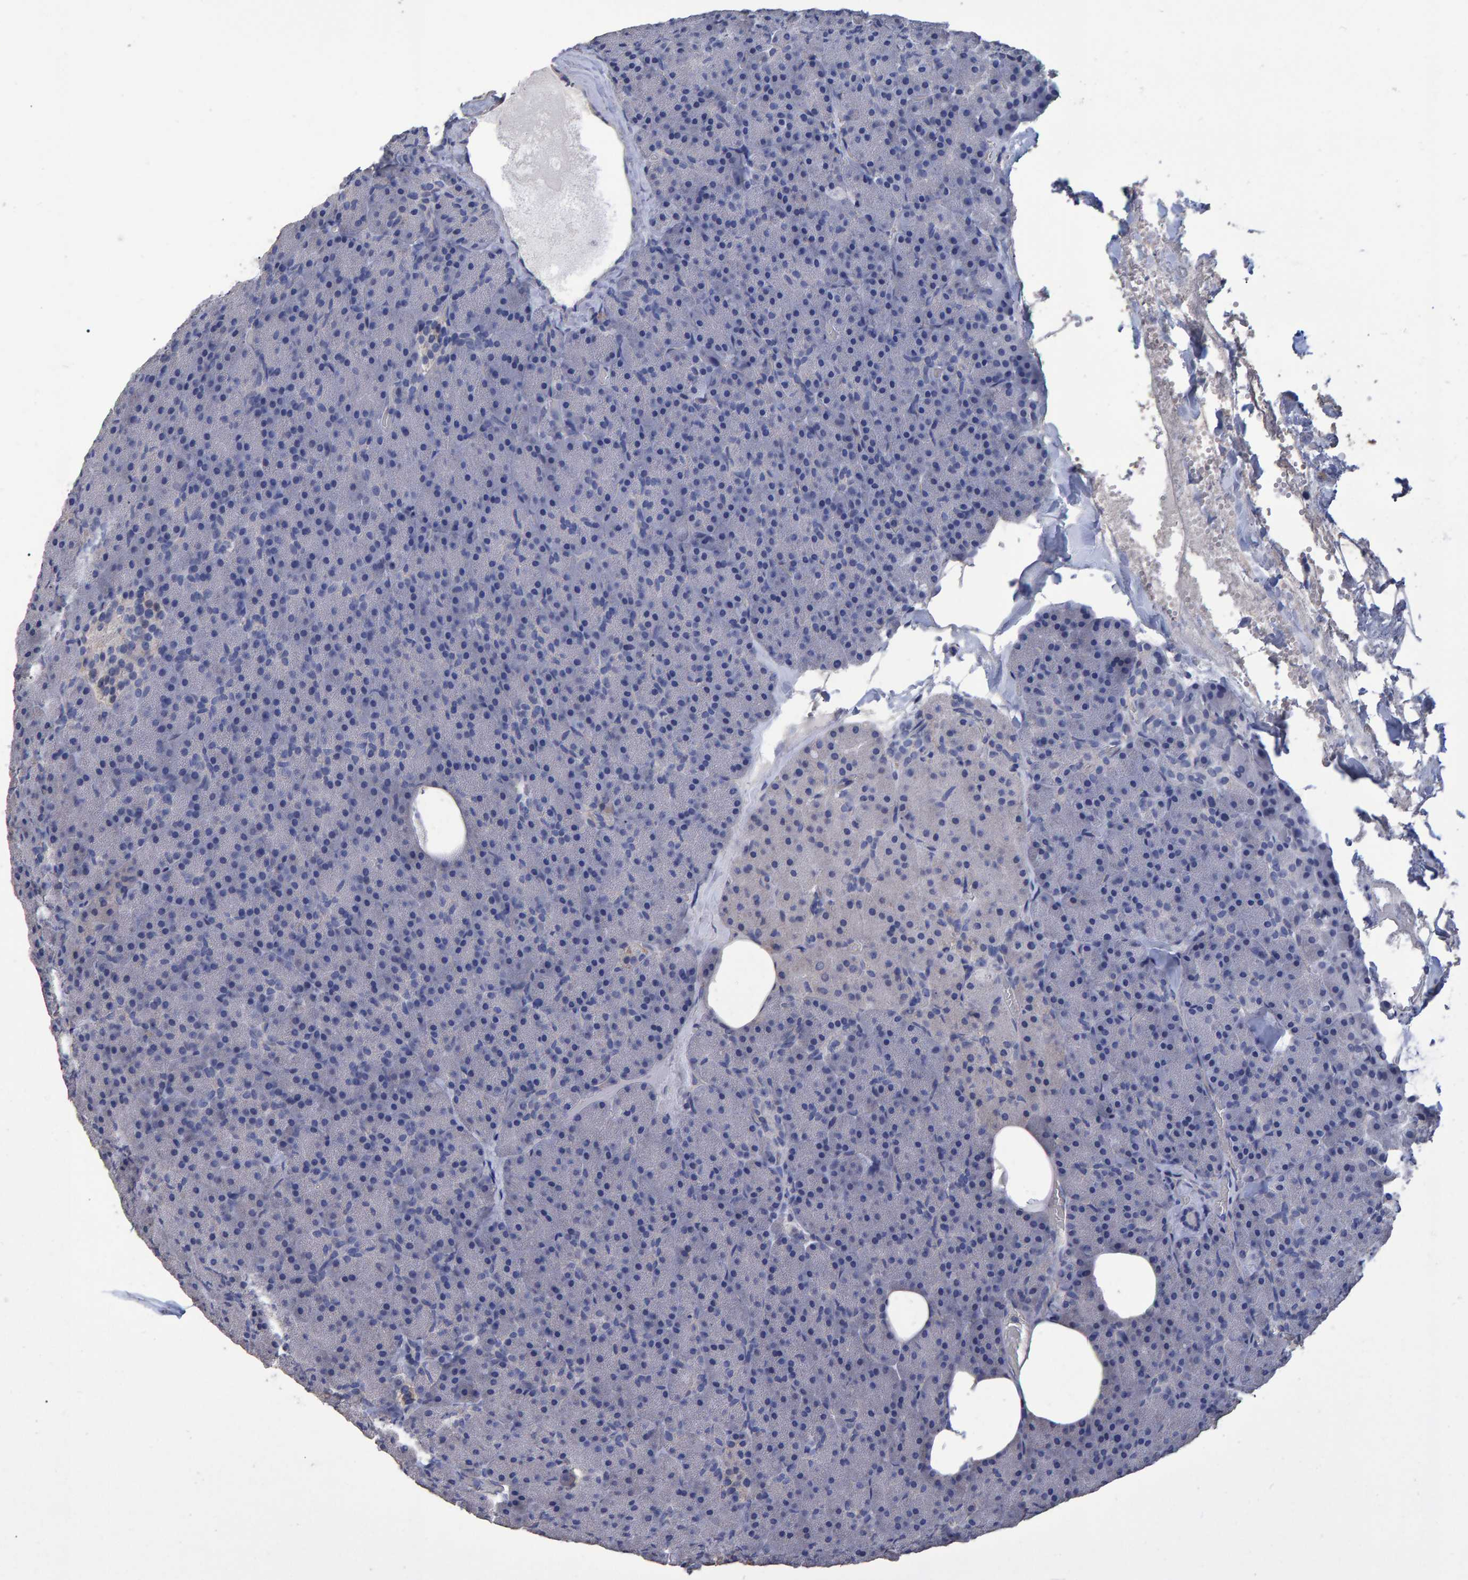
{"staining": {"intensity": "negative", "quantity": "none", "location": "none"}, "tissue": "pancreas", "cell_type": "Exocrine glandular cells", "image_type": "normal", "snomed": [{"axis": "morphology", "description": "Normal tissue, NOS"}, {"axis": "morphology", "description": "Carcinoid, malignant, NOS"}, {"axis": "topography", "description": "Pancreas"}], "caption": "Immunohistochemistry (IHC) image of unremarkable pancreas stained for a protein (brown), which demonstrates no expression in exocrine glandular cells. (Immunohistochemistry (IHC), brightfield microscopy, high magnification).", "gene": "HEMGN", "patient": {"sex": "female", "age": 35}}